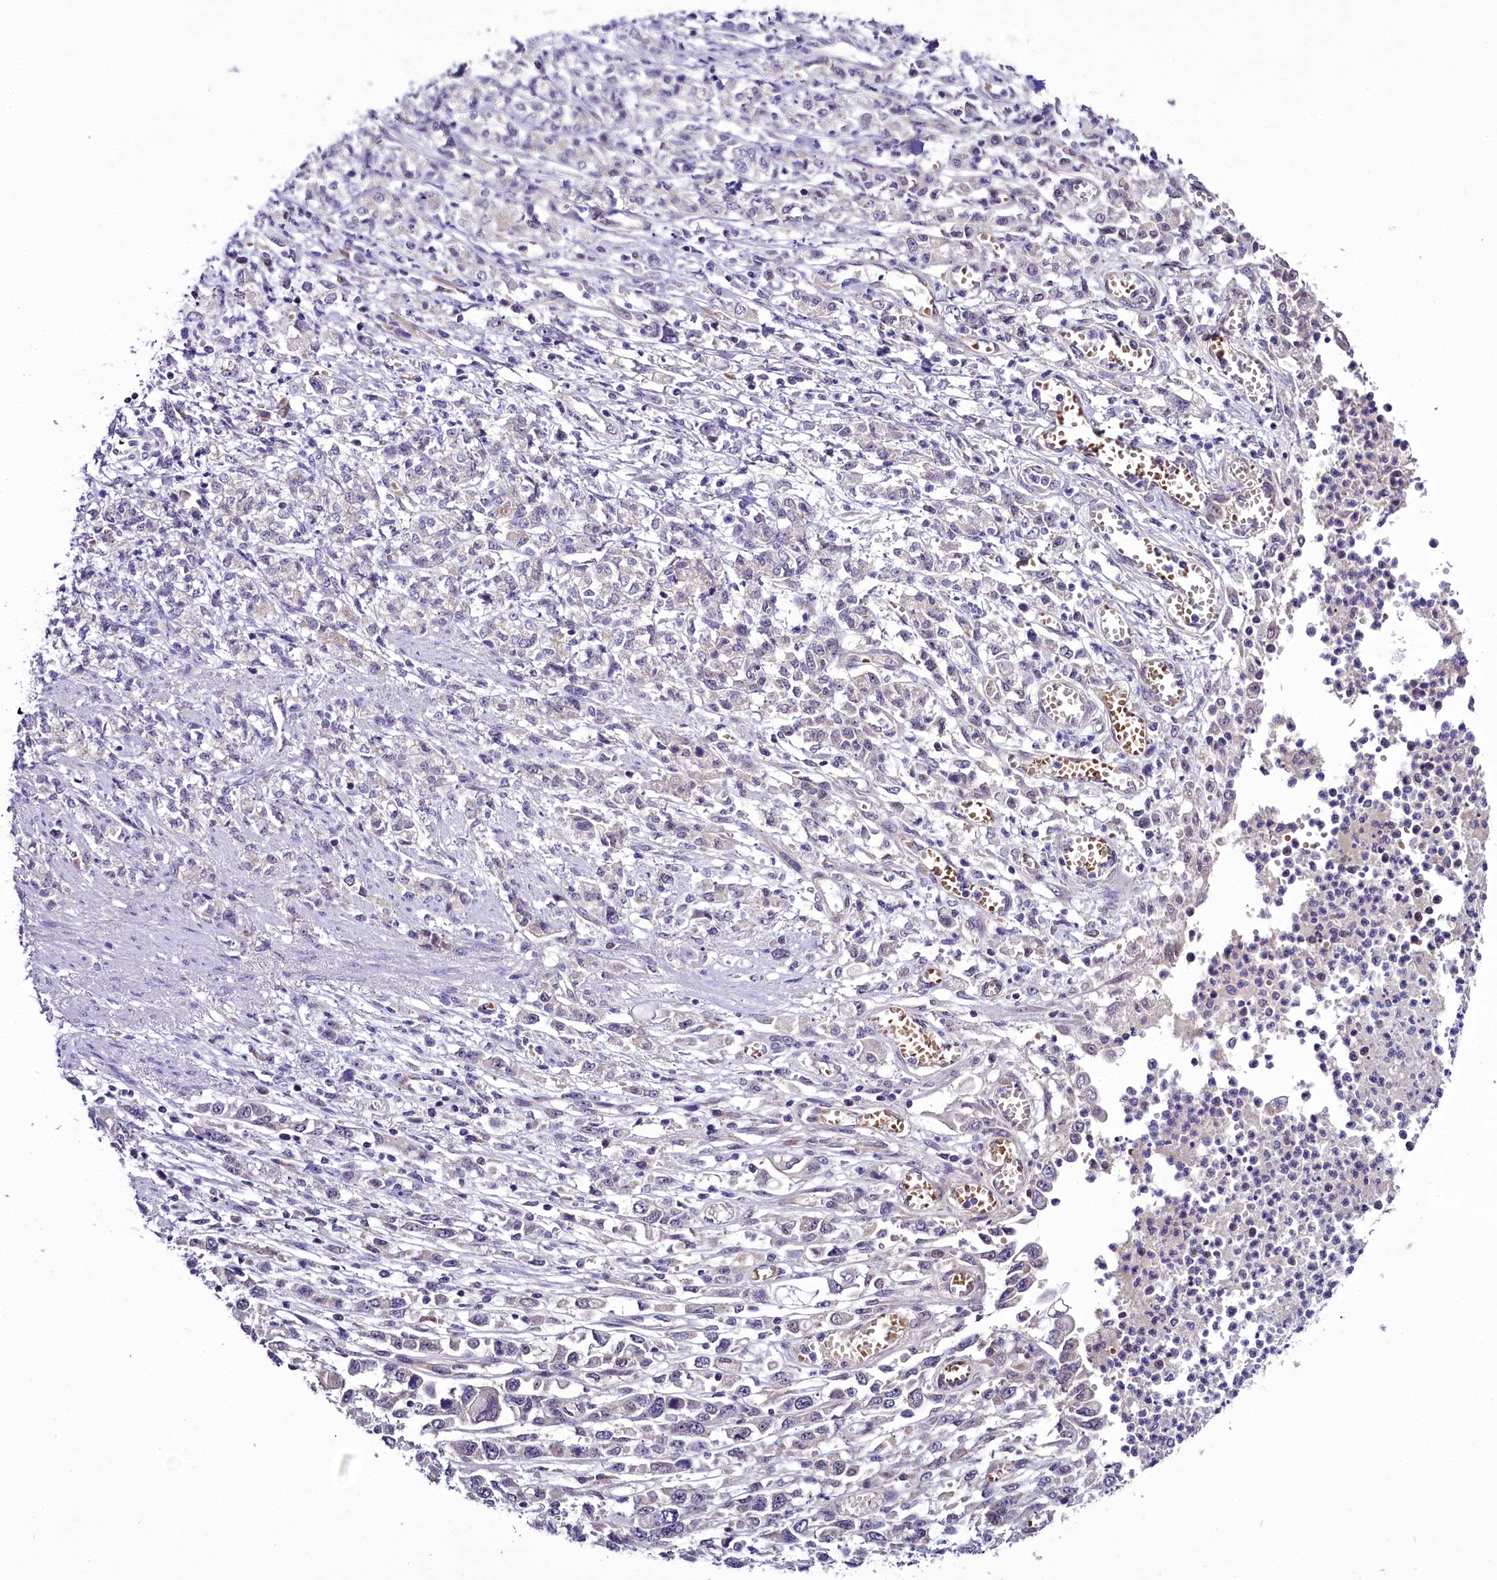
{"staining": {"intensity": "negative", "quantity": "none", "location": "none"}, "tissue": "stomach cancer", "cell_type": "Tumor cells", "image_type": "cancer", "snomed": [{"axis": "morphology", "description": "Adenocarcinoma, NOS"}, {"axis": "topography", "description": "Stomach"}], "caption": "Human stomach cancer (adenocarcinoma) stained for a protein using IHC exhibits no expression in tumor cells.", "gene": "C9orf40", "patient": {"sex": "female", "age": 76}}